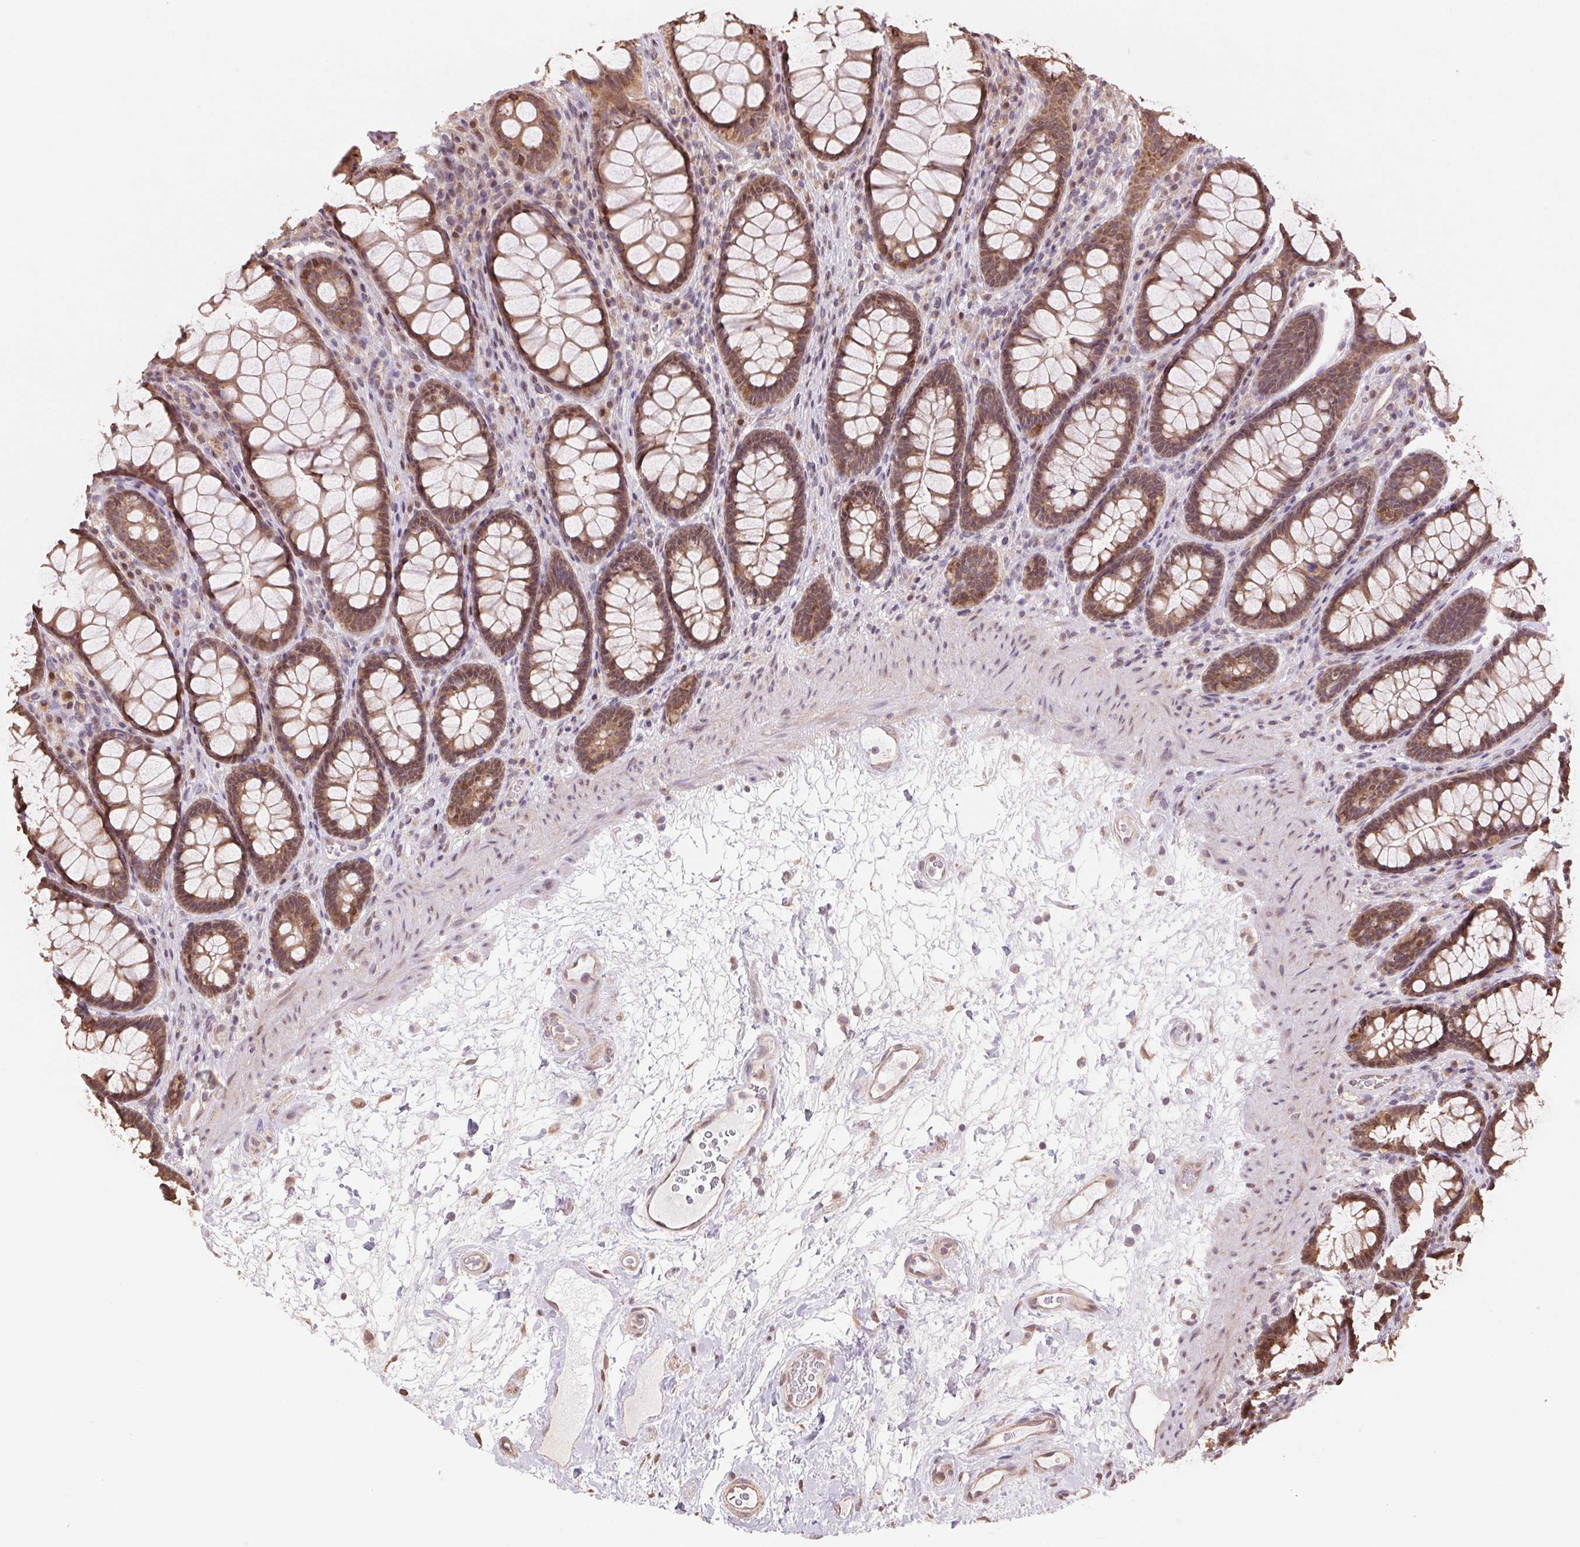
{"staining": {"intensity": "moderate", "quantity": ">75%", "location": "cytoplasmic/membranous,nuclear"}, "tissue": "rectum", "cell_type": "Glandular cells", "image_type": "normal", "snomed": [{"axis": "morphology", "description": "Normal tissue, NOS"}, {"axis": "topography", "description": "Rectum"}], "caption": "A histopathology image showing moderate cytoplasmic/membranous,nuclear expression in about >75% of glandular cells in benign rectum, as visualized by brown immunohistochemical staining.", "gene": "CUTA", "patient": {"sex": "male", "age": 72}}